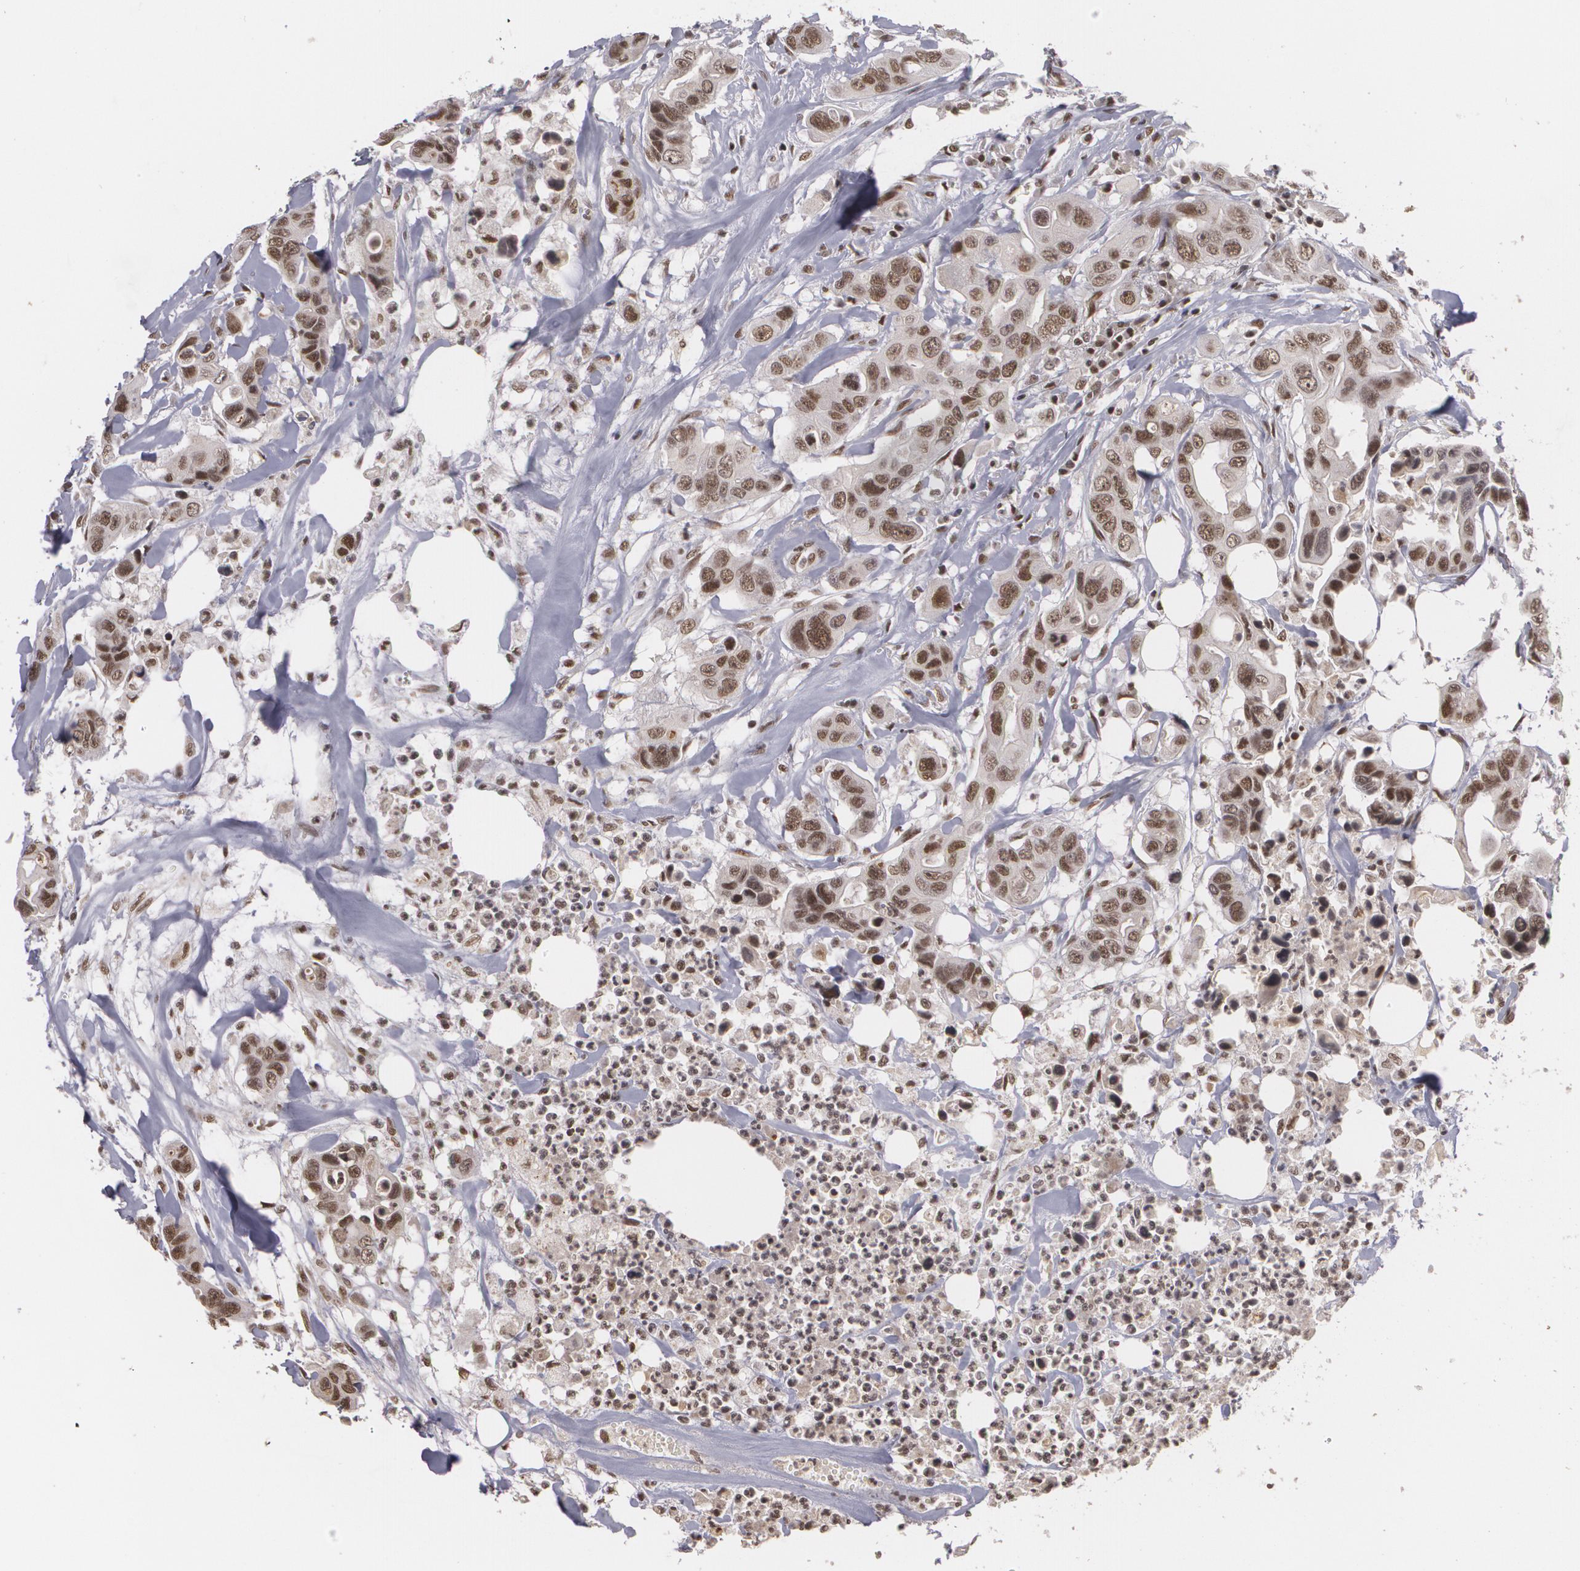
{"staining": {"intensity": "strong", "quantity": ">75%", "location": "nuclear"}, "tissue": "colorectal cancer", "cell_type": "Tumor cells", "image_type": "cancer", "snomed": [{"axis": "morphology", "description": "Adenocarcinoma, NOS"}, {"axis": "topography", "description": "Colon"}], "caption": "IHC micrograph of neoplastic tissue: human adenocarcinoma (colorectal) stained using immunohistochemistry reveals high levels of strong protein expression localized specifically in the nuclear of tumor cells, appearing as a nuclear brown color.", "gene": "RXRB", "patient": {"sex": "female", "age": 70}}